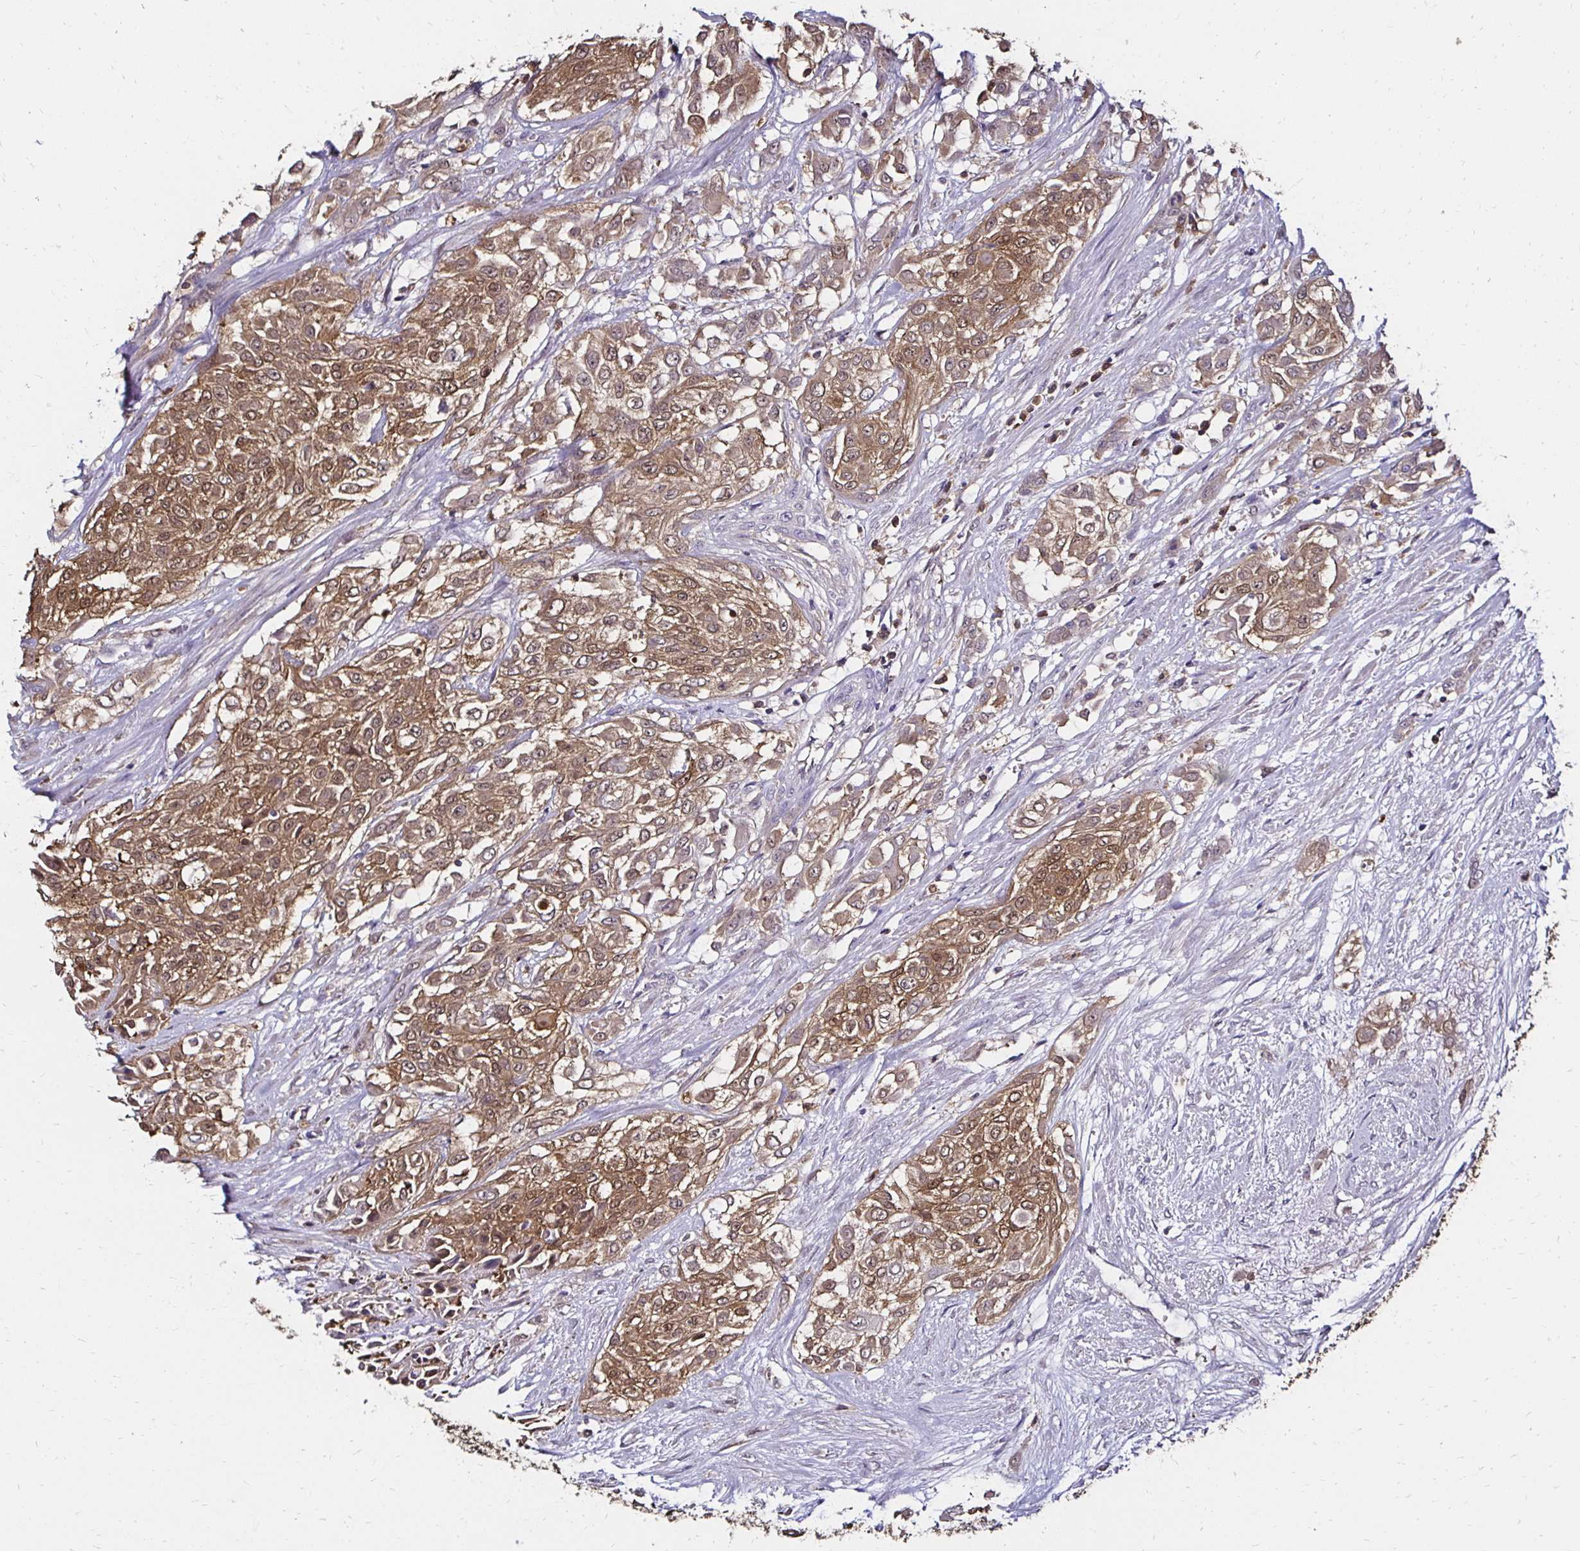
{"staining": {"intensity": "moderate", "quantity": ">75%", "location": "cytoplasmic/membranous,nuclear"}, "tissue": "urothelial cancer", "cell_type": "Tumor cells", "image_type": "cancer", "snomed": [{"axis": "morphology", "description": "Urothelial carcinoma, High grade"}, {"axis": "topography", "description": "Urinary bladder"}], "caption": "About >75% of tumor cells in human urothelial cancer demonstrate moderate cytoplasmic/membranous and nuclear protein positivity as visualized by brown immunohistochemical staining.", "gene": "TXN", "patient": {"sex": "male", "age": 57}}